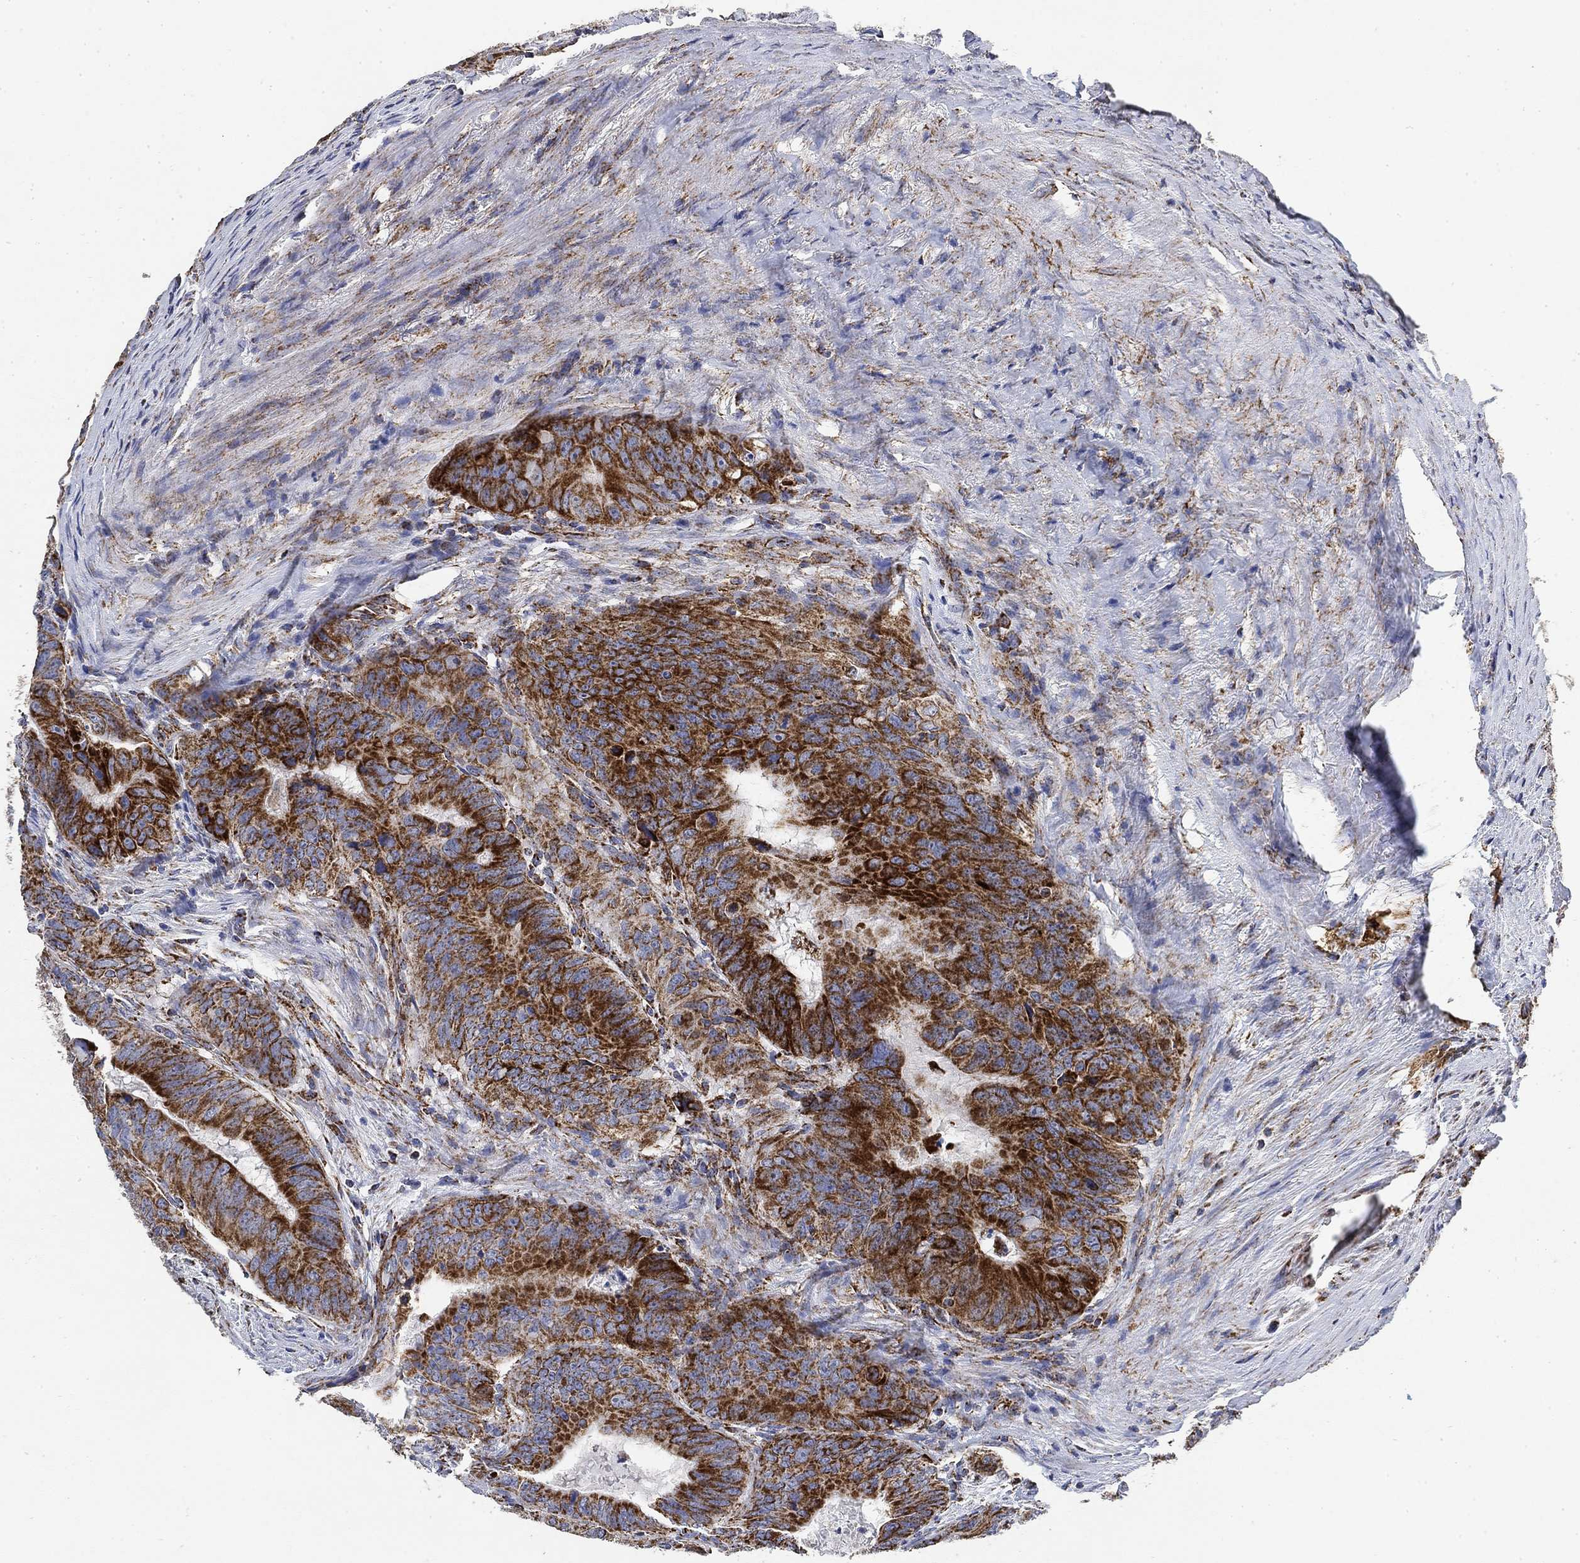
{"staining": {"intensity": "strong", "quantity": "25%-75%", "location": "cytoplasmic/membranous"}, "tissue": "colorectal cancer", "cell_type": "Tumor cells", "image_type": "cancer", "snomed": [{"axis": "morphology", "description": "Adenocarcinoma, NOS"}, {"axis": "topography", "description": "Colon"}], "caption": "Protein staining of colorectal cancer tissue shows strong cytoplasmic/membranous expression in about 25%-75% of tumor cells.", "gene": "NDUFS3", "patient": {"sex": "male", "age": 79}}